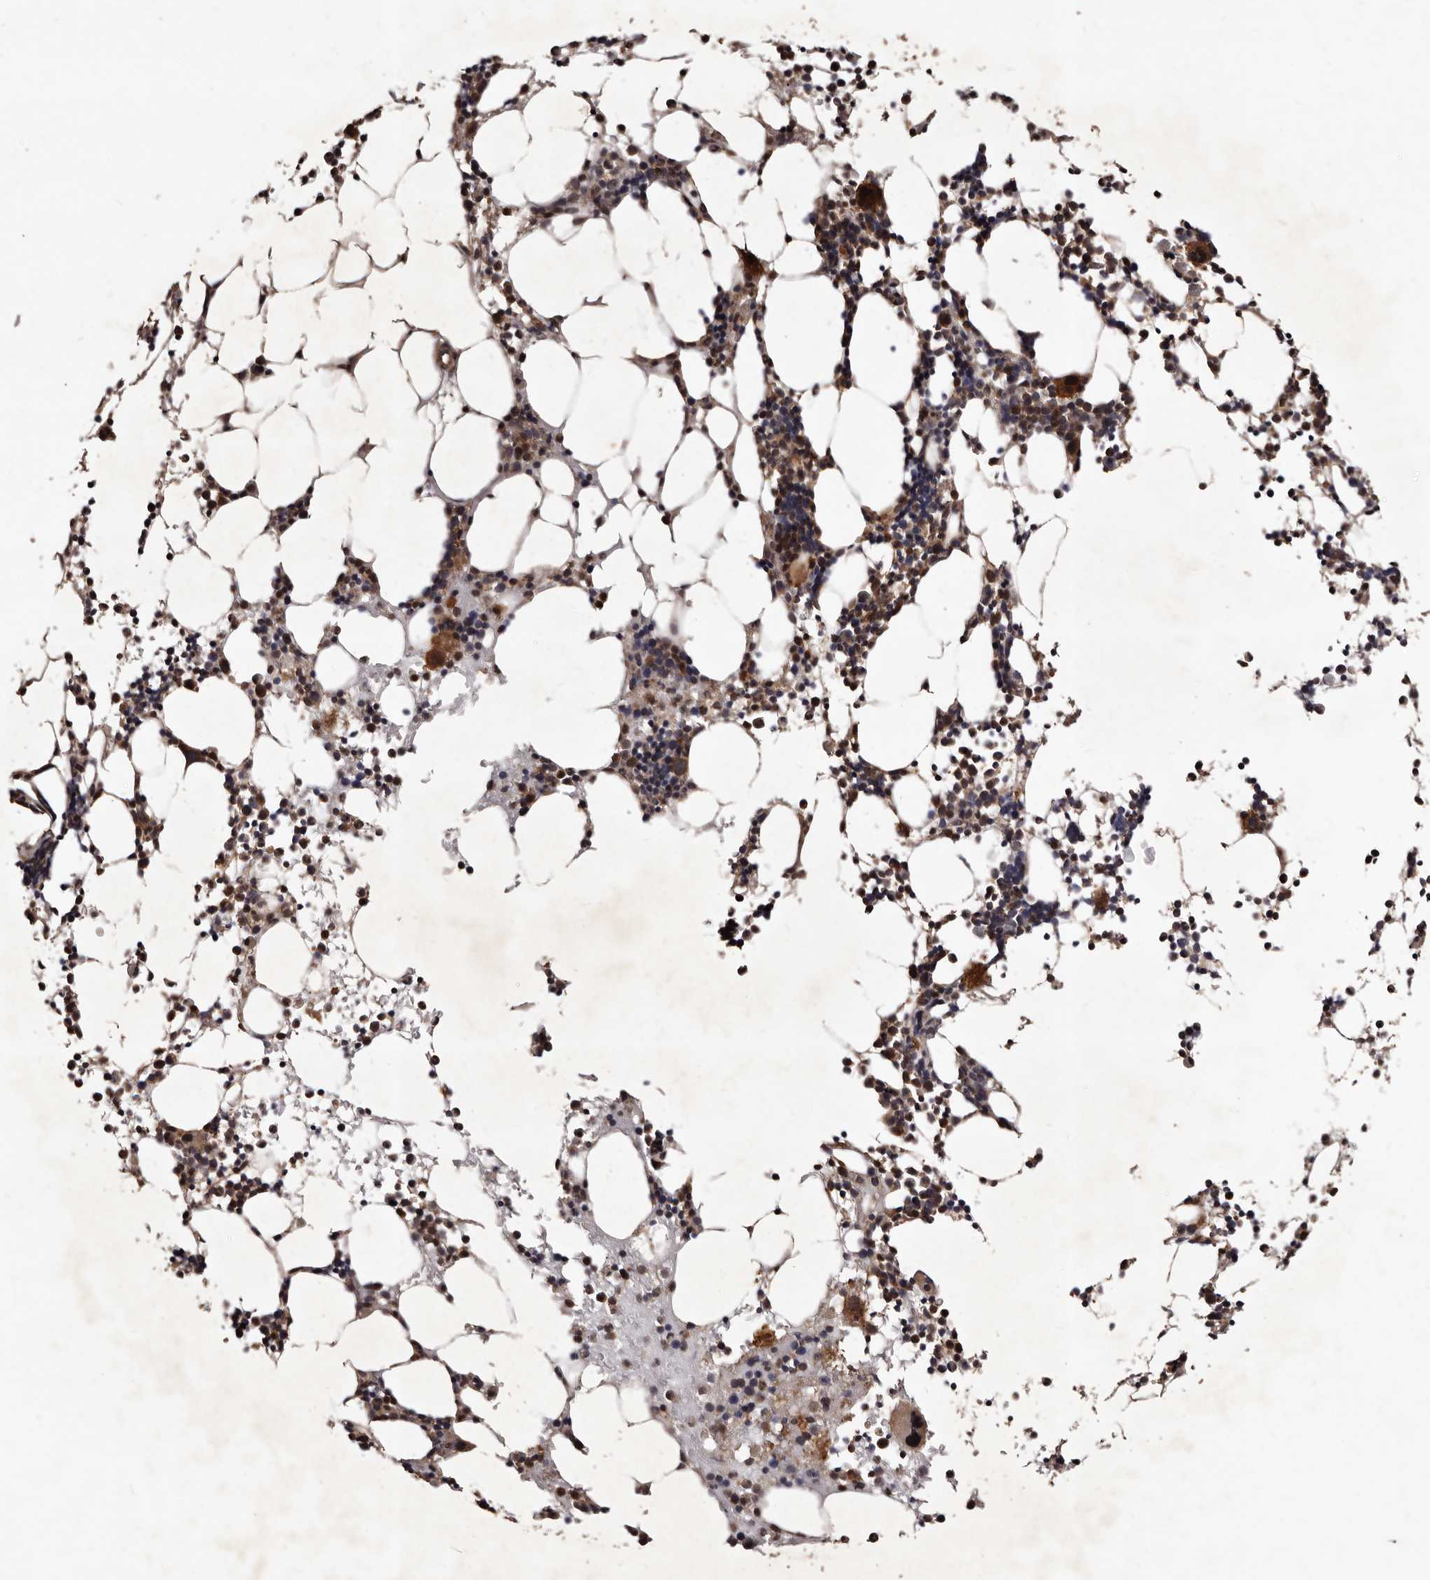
{"staining": {"intensity": "moderate", "quantity": "<25%", "location": "cytoplasmic/membranous"}, "tissue": "bone marrow", "cell_type": "Hematopoietic cells", "image_type": "normal", "snomed": [{"axis": "morphology", "description": "Normal tissue, NOS"}, {"axis": "morphology", "description": "Inflammation, NOS"}, {"axis": "topography", "description": "Bone marrow"}], "caption": "Moderate cytoplasmic/membranous expression for a protein is appreciated in approximately <25% of hematopoietic cells of normal bone marrow using immunohistochemistry.", "gene": "MKRN3", "patient": {"sex": "male", "age": 31}}